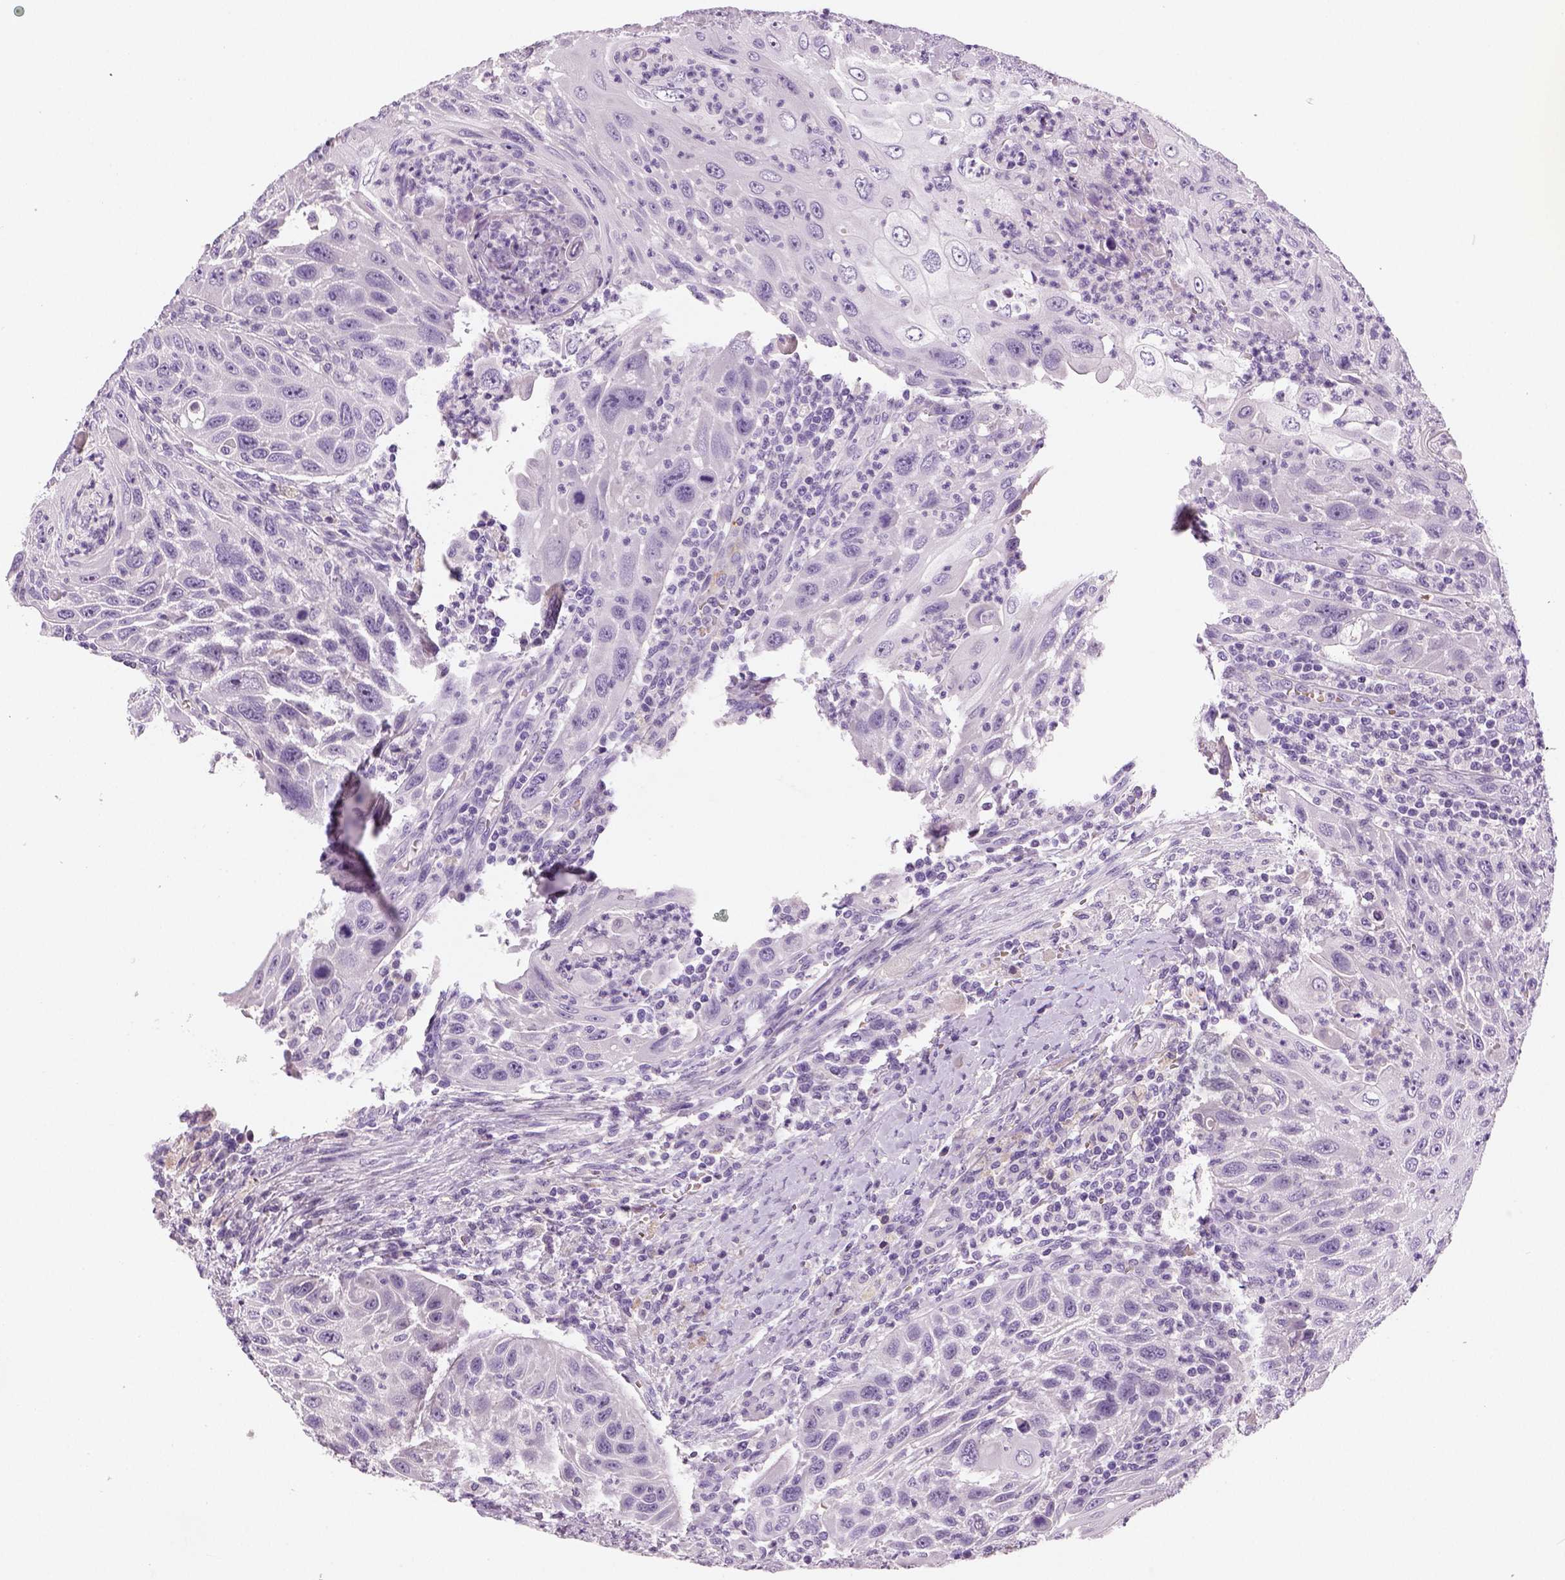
{"staining": {"intensity": "negative", "quantity": "none", "location": "none"}, "tissue": "head and neck cancer", "cell_type": "Tumor cells", "image_type": "cancer", "snomed": [{"axis": "morphology", "description": "Squamous cell carcinoma, NOS"}, {"axis": "topography", "description": "Head-Neck"}], "caption": "Head and neck cancer (squamous cell carcinoma) stained for a protein using immunohistochemistry (IHC) exhibits no positivity tumor cells.", "gene": "TSPAN7", "patient": {"sex": "male", "age": 69}}